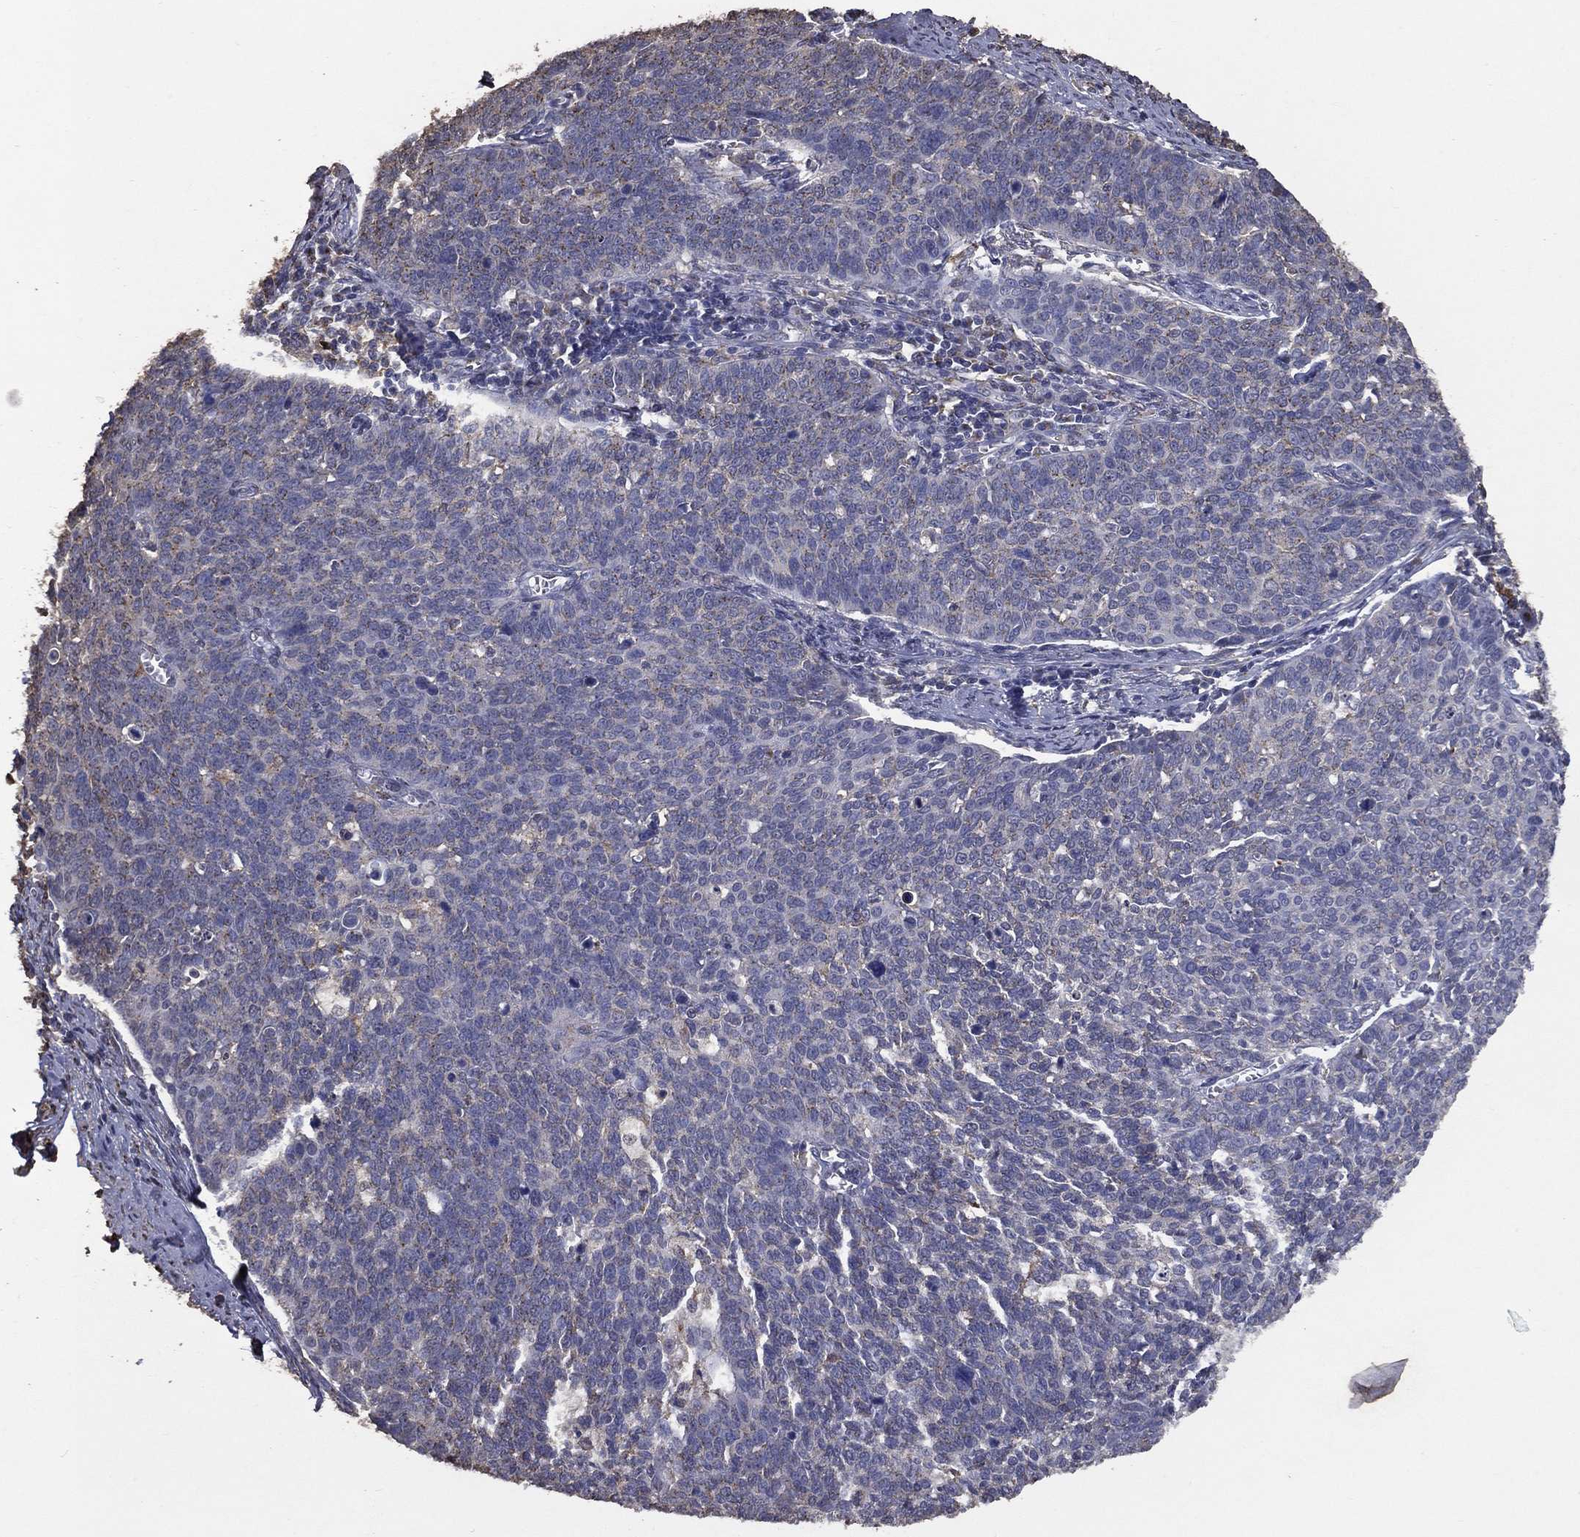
{"staining": {"intensity": "negative", "quantity": "none", "location": "none"}, "tissue": "cervical cancer", "cell_type": "Tumor cells", "image_type": "cancer", "snomed": [{"axis": "morphology", "description": "Normal tissue, NOS"}, {"axis": "morphology", "description": "Squamous cell carcinoma, NOS"}, {"axis": "topography", "description": "Cervix"}], "caption": "High power microscopy histopathology image of an immunohistochemistry photomicrograph of cervical squamous cell carcinoma, revealing no significant staining in tumor cells.", "gene": "GPR183", "patient": {"sex": "female", "age": 39}}